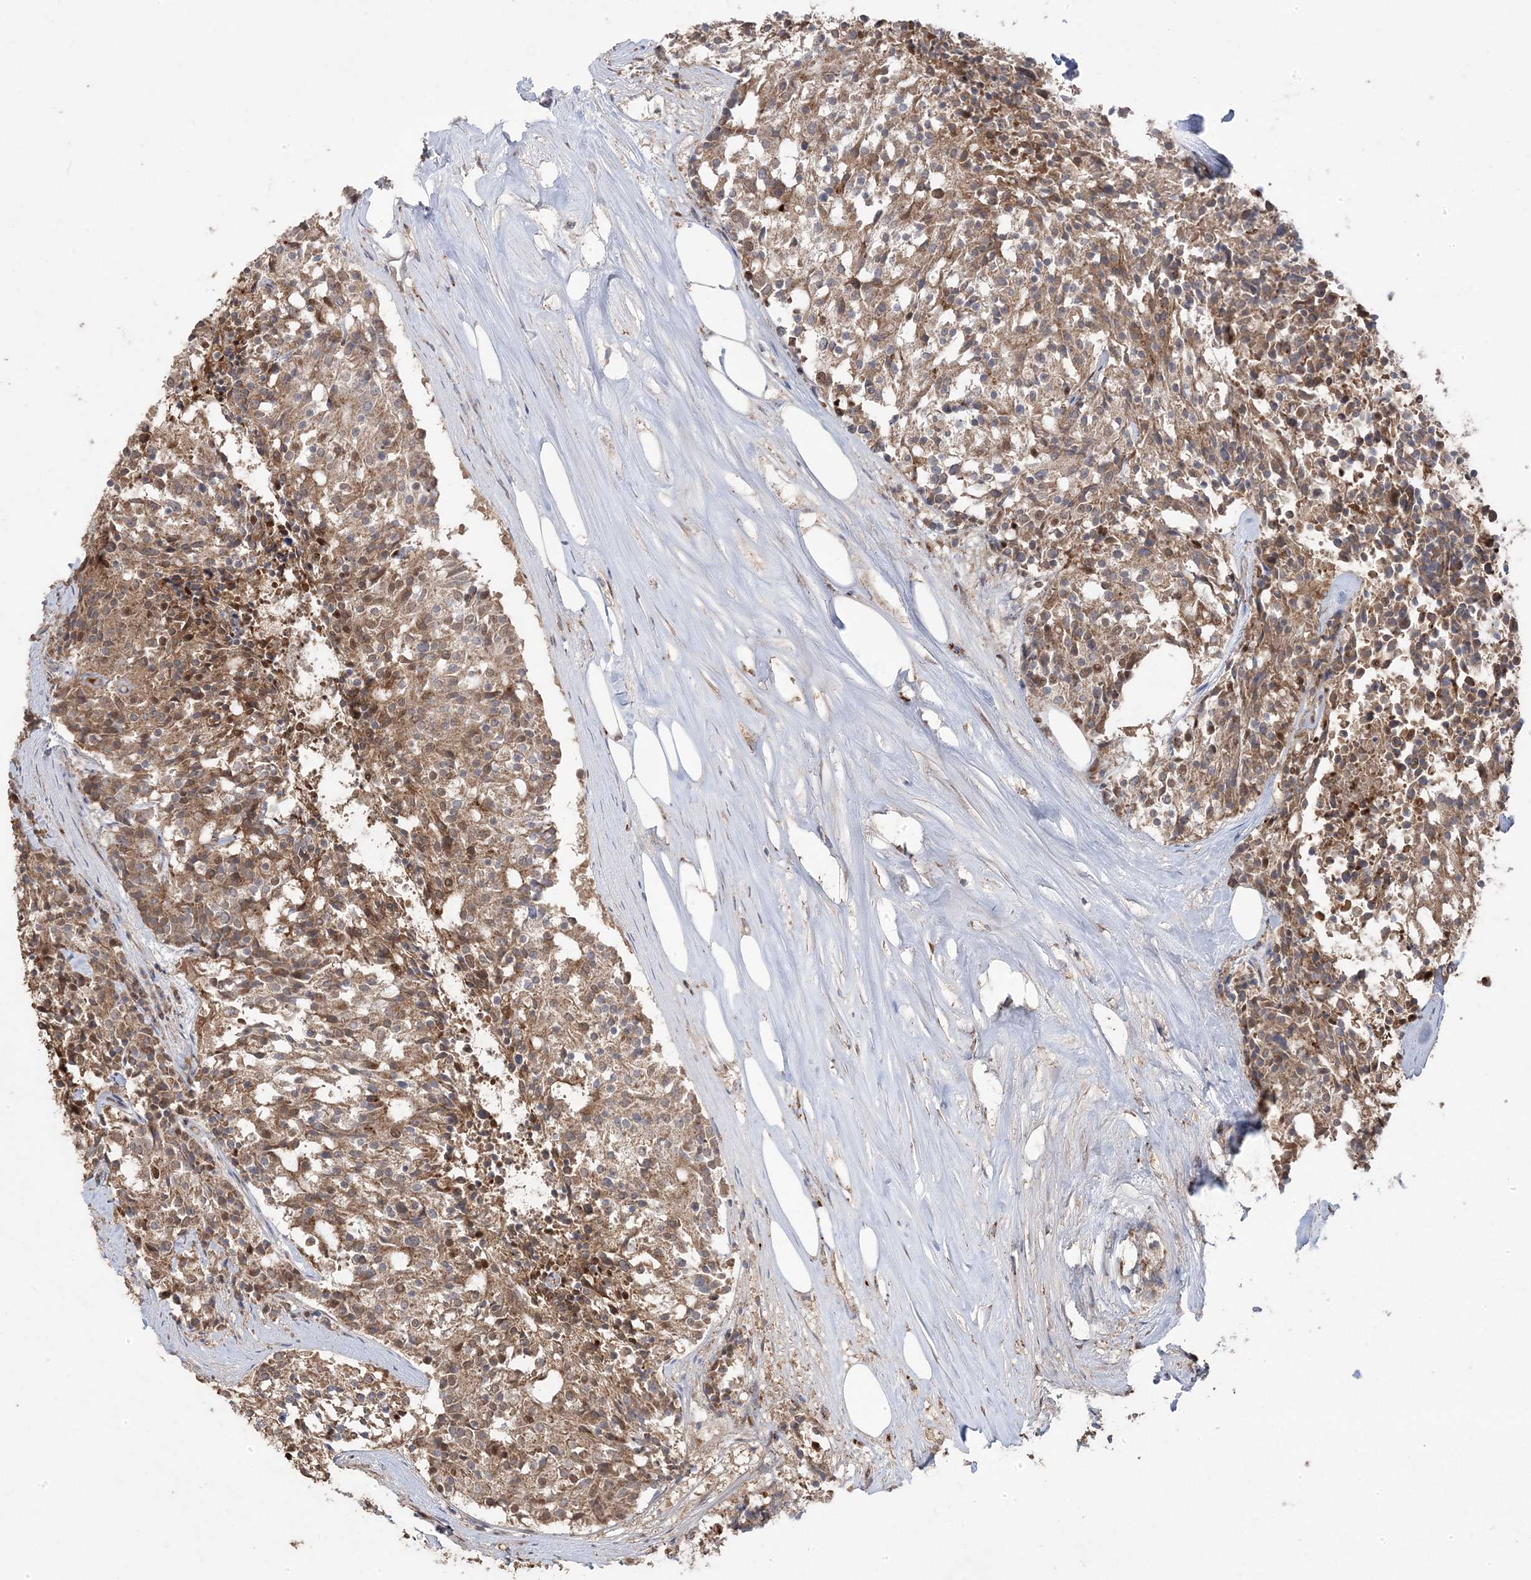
{"staining": {"intensity": "moderate", "quantity": ">75%", "location": "cytoplasmic/membranous"}, "tissue": "carcinoid", "cell_type": "Tumor cells", "image_type": "cancer", "snomed": [{"axis": "morphology", "description": "Carcinoid, malignant, NOS"}, {"axis": "topography", "description": "Pancreas"}], "caption": "A medium amount of moderate cytoplasmic/membranous staining is seen in about >75% of tumor cells in carcinoid tissue. (DAB (3,3'-diaminobenzidine) = brown stain, brightfield microscopy at high magnification).", "gene": "PPOX", "patient": {"sex": "female", "age": 54}}